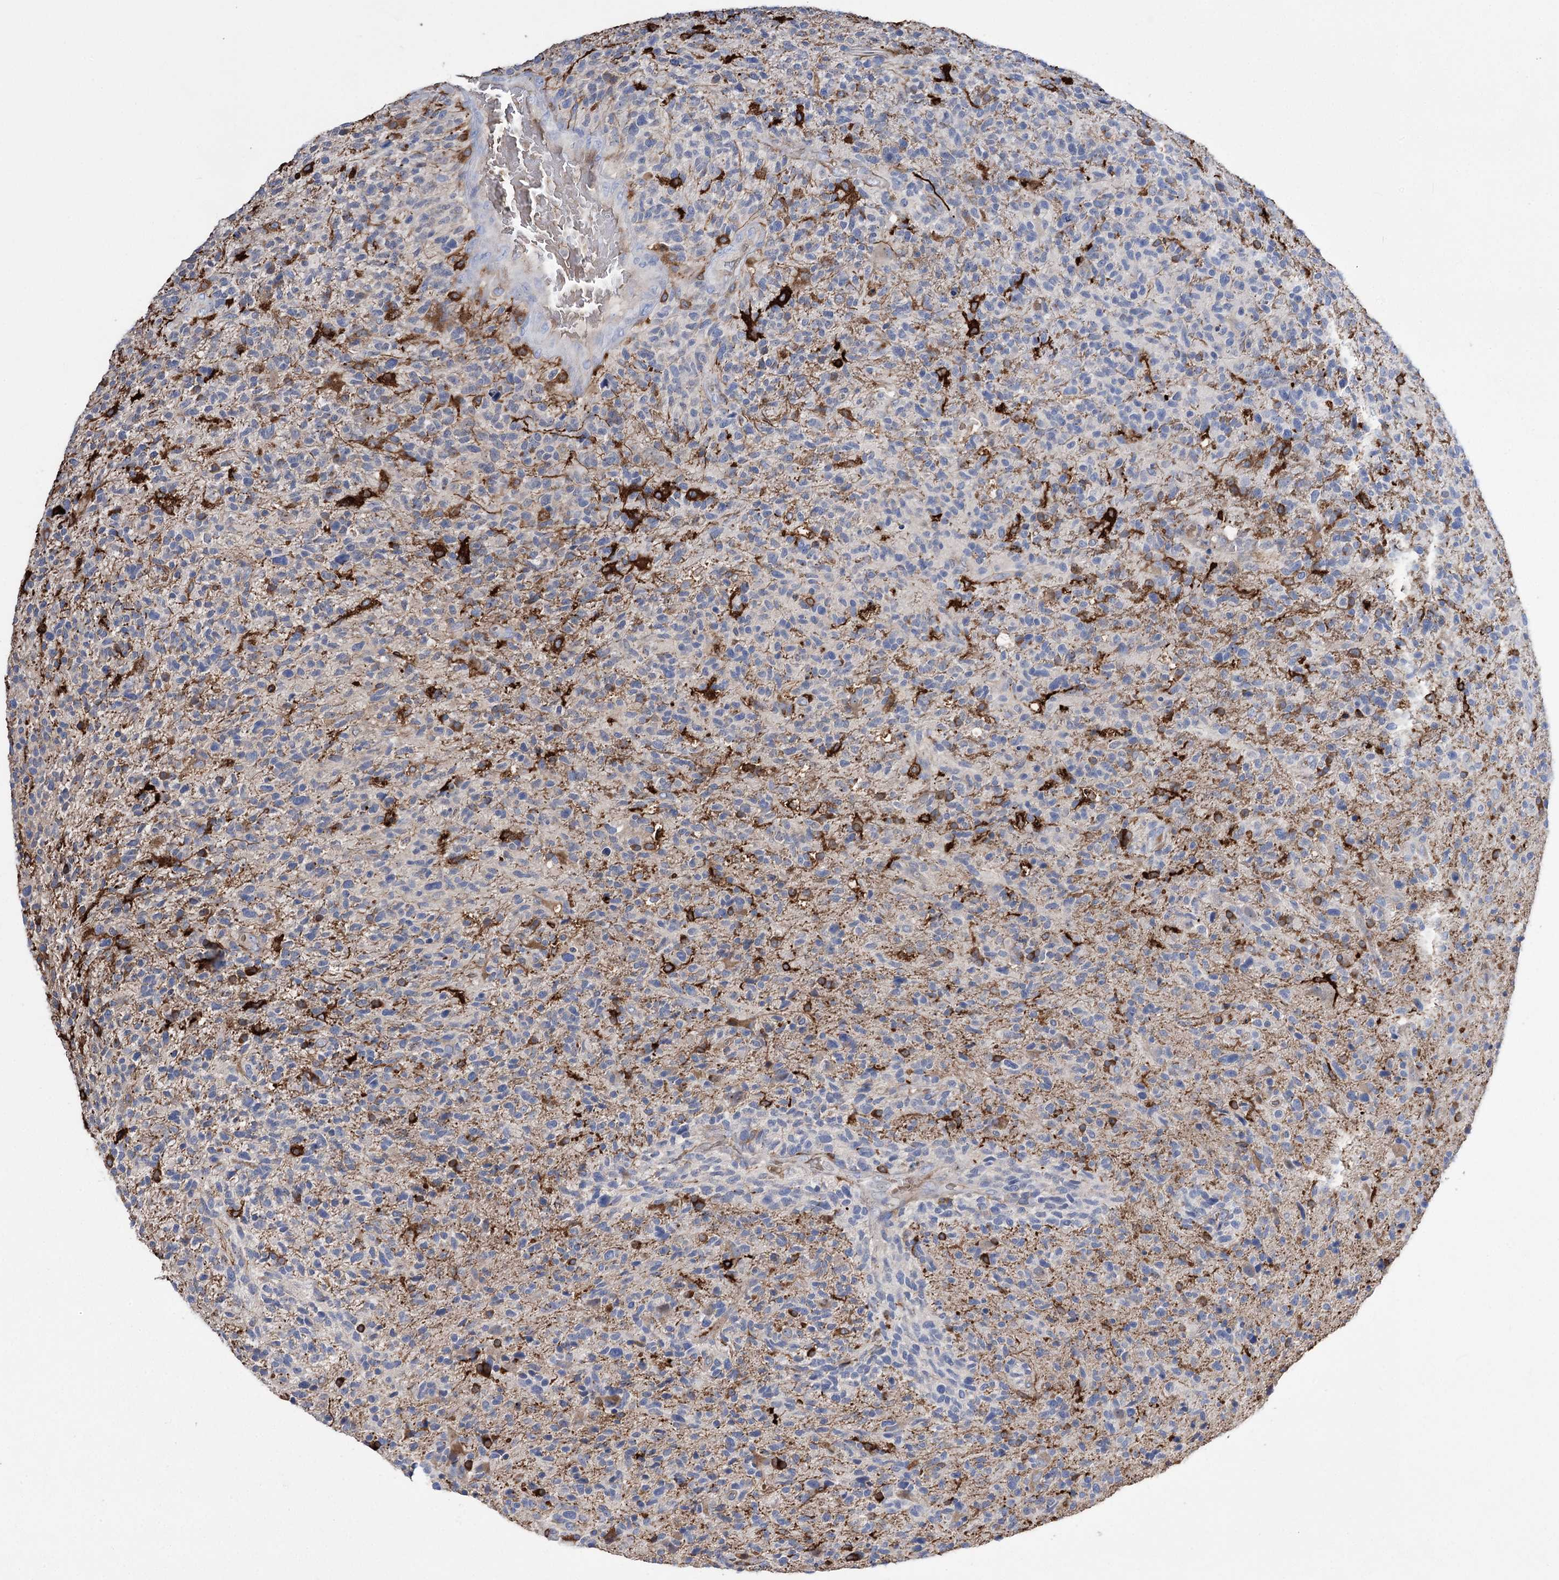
{"staining": {"intensity": "moderate", "quantity": "<25%", "location": "cytoplasmic/membranous"}, "tissue": "glioma", "cell_type": "Tumor cells", "image_type": "cancer", "snomed": [{"axis": "morphology", "description": "Glioma, malignant, High grade"}, {"axis": "topography", "description": "Brain"}], "caption": "Malignant glioma (high-grade) stained for a protein (brown) shows moderate cytoplasmic/membranous positive staining in about <25% of tumor cells.", "gene": "ZNF622", "patient": {"sex": "male", "age": 72}}